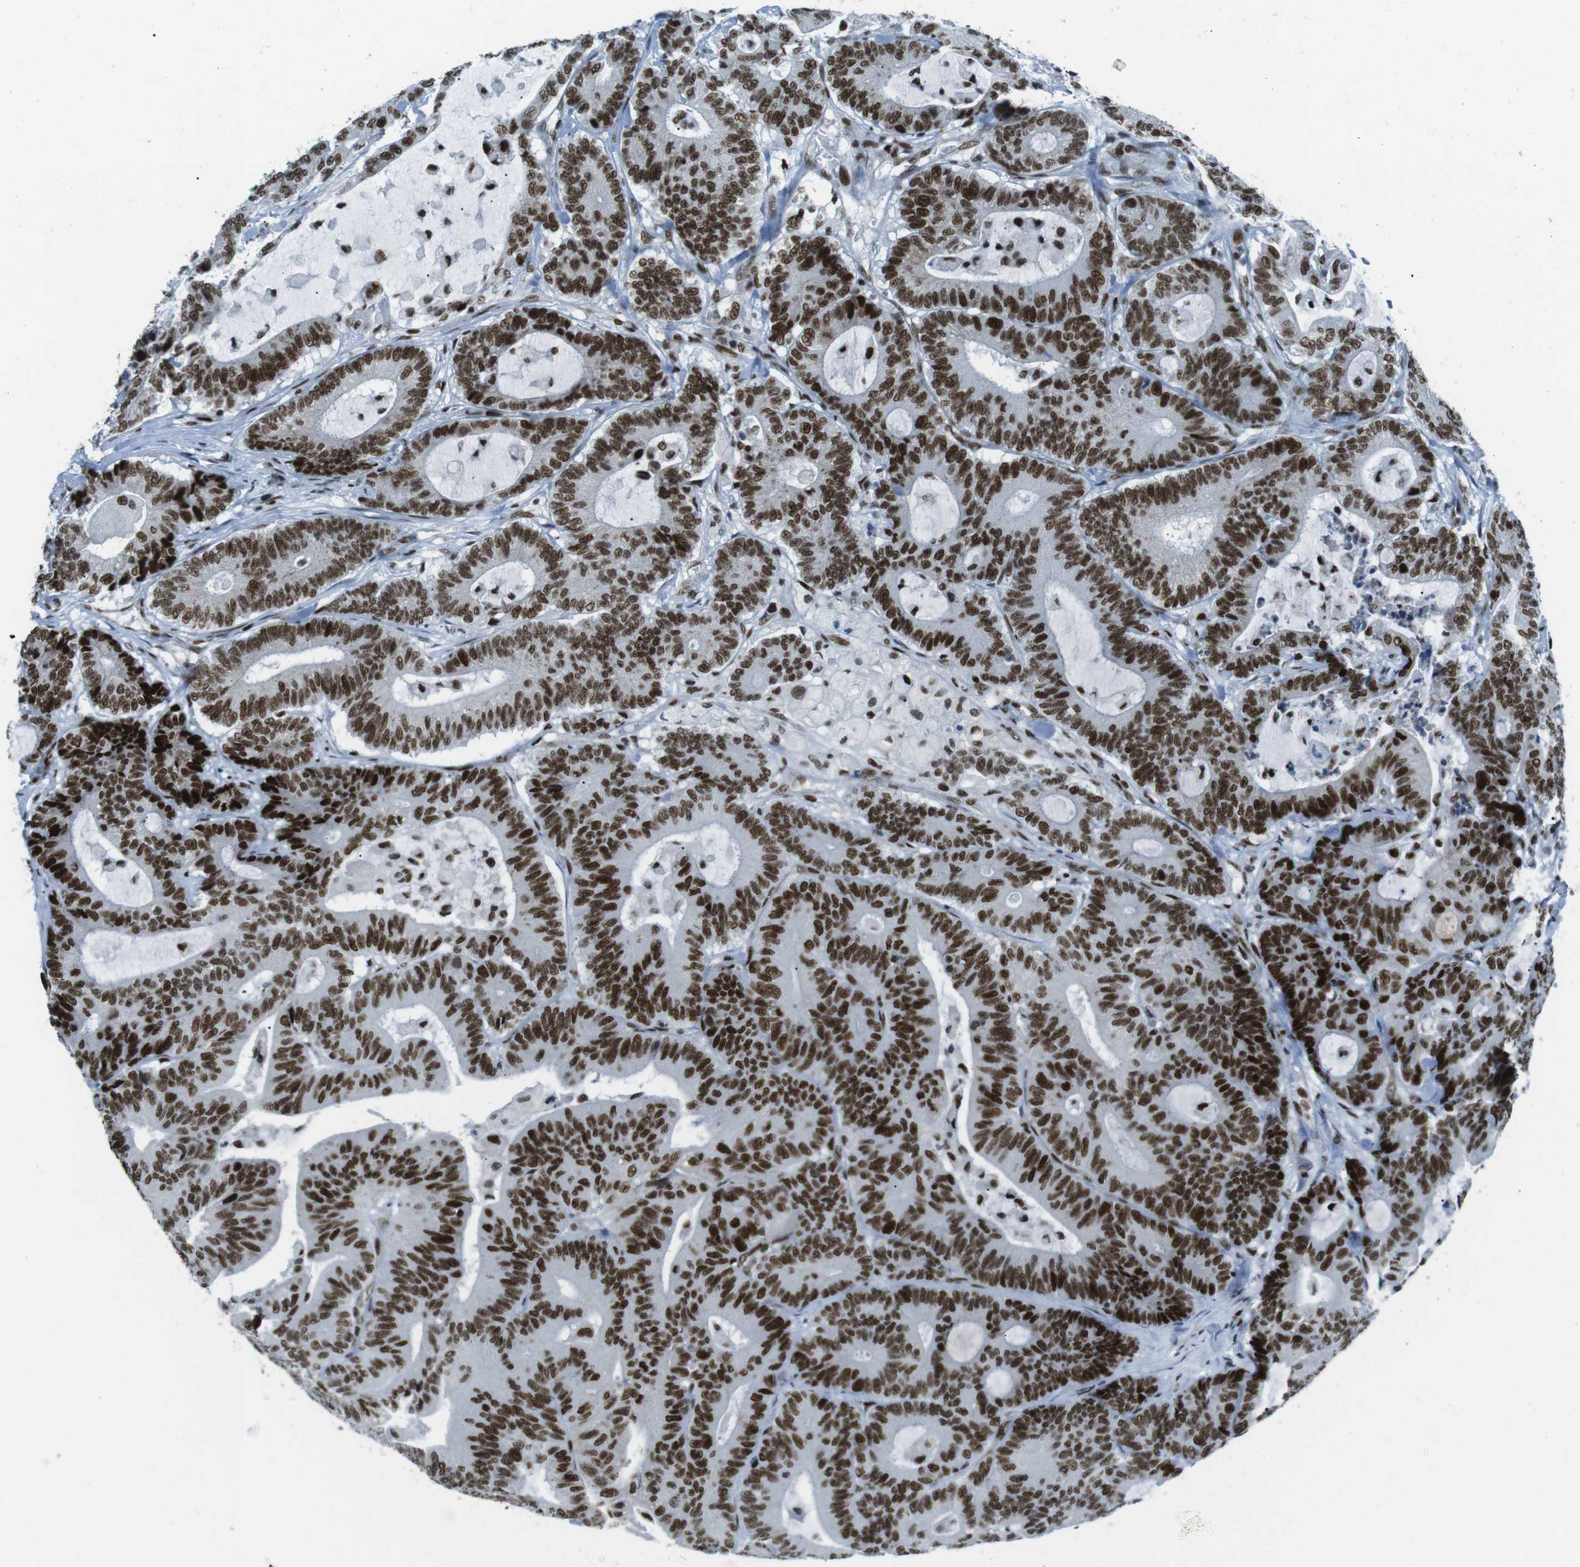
{"staining": {"intensity": "strong", "quantity": ">75%", "location": "nuclear"}, "tissue": "colorectal cancer", "cell_type": "Tumor cells", "image_type": "cancer", "snomed": [{"axis": "morphology", "description": "Adenocarcinoma, NOS"}, {"axis": "topography", "description": "Colon"}], "caption": "Protein expression analysis of human adenocarcinoma (colorectal) reveals strong nuclear positivity in about >75% of tumor cells.", "gene": "ARID1A", "patient": {"sex": "female", "age": 84}}